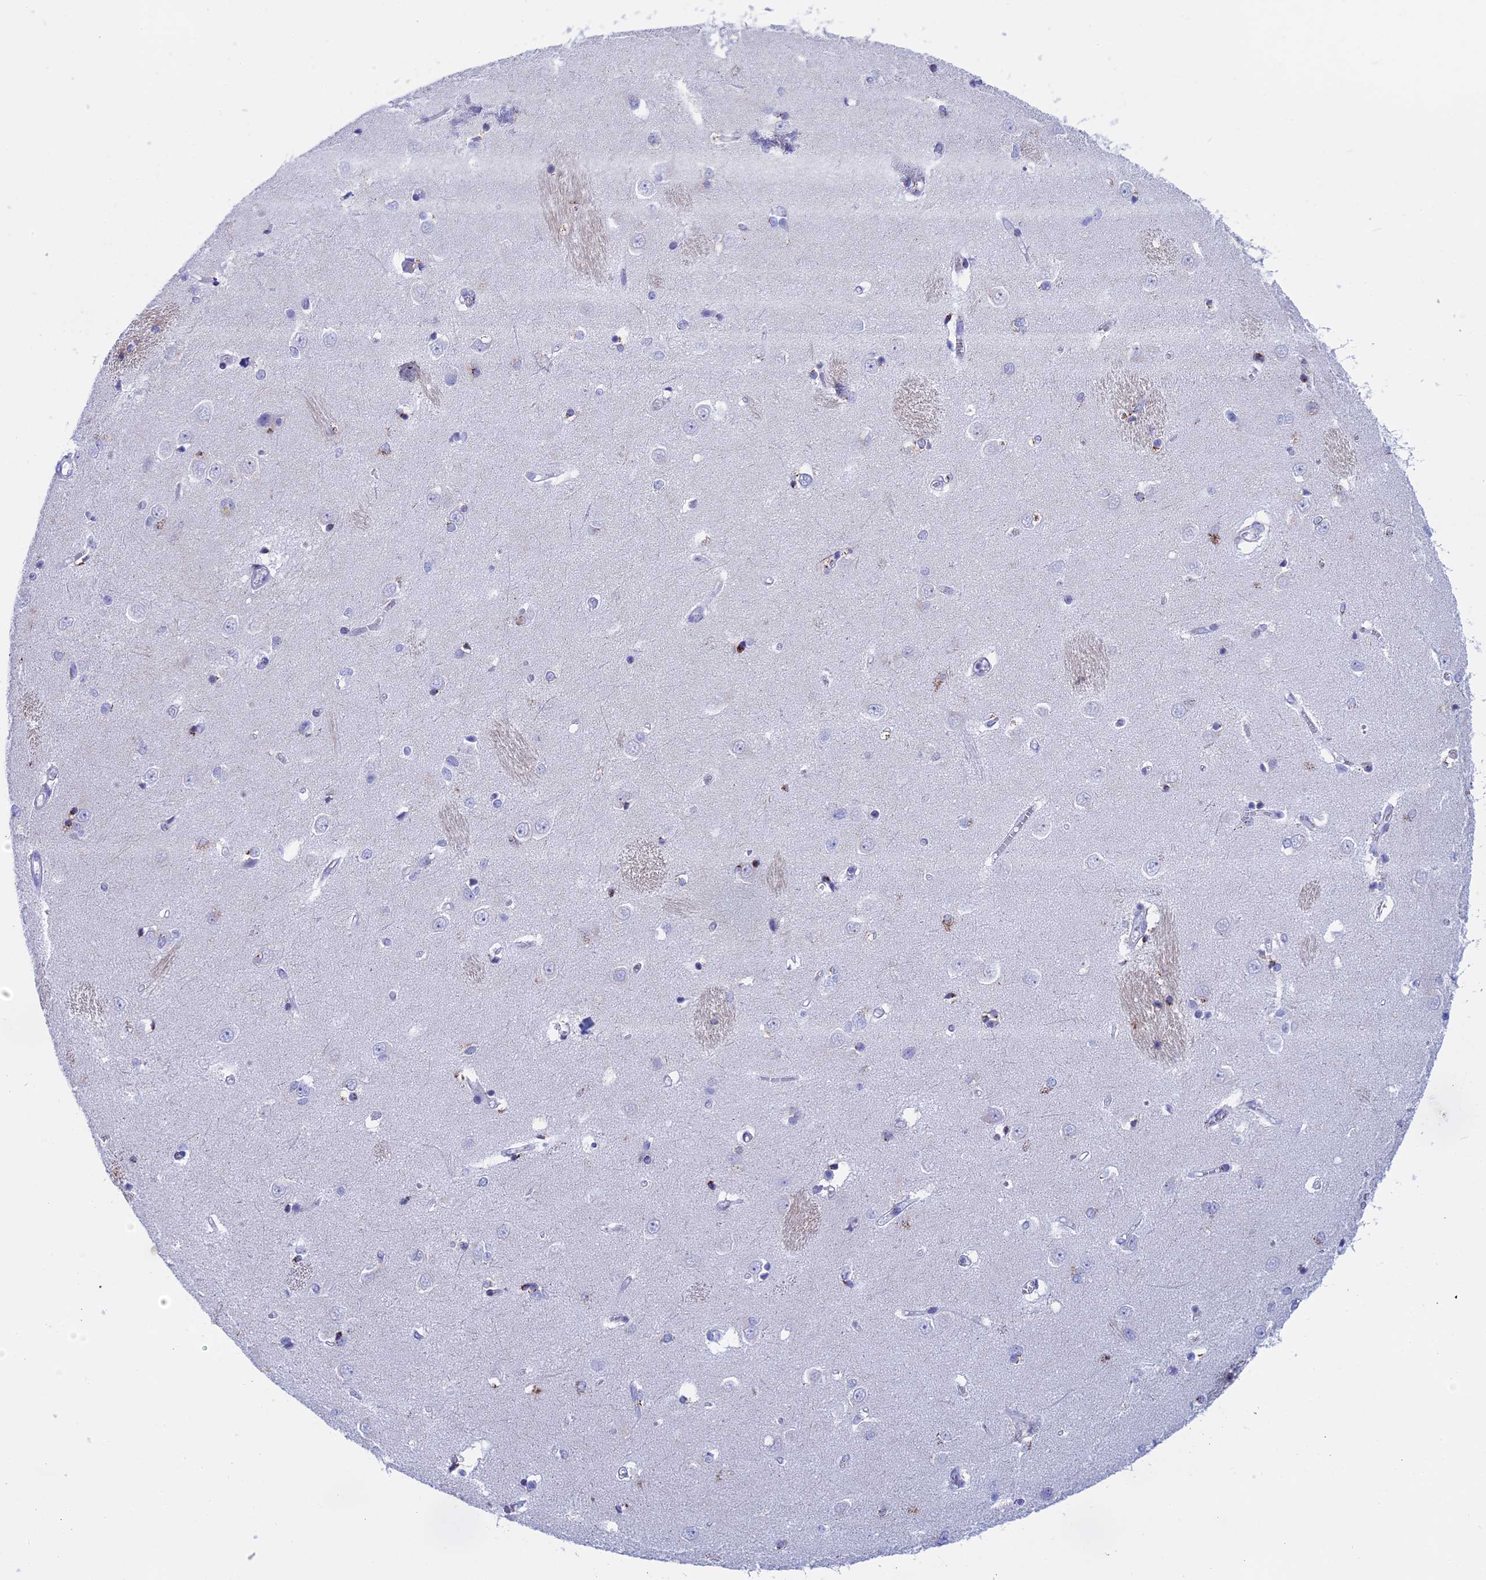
{"staining": {"intensity": "negative", "quantity": "none", "location": "none"}, "tissue": "caudate", "cell_type": "Glial cells", "image_type": "normal", "snomed": [{"axis": "morphology", "description": "Normal tissue, NOS"}, {"axis": "topography", "description": "Lateral ventricle wall"}], "caption": "DAB (3,3'-diaminobenzidine) immunohistochemical staining of benign caudate shows no significant expression in glial cells.", "gene": "ERICH4", "patient": {"sex": "male", "age": 37}}